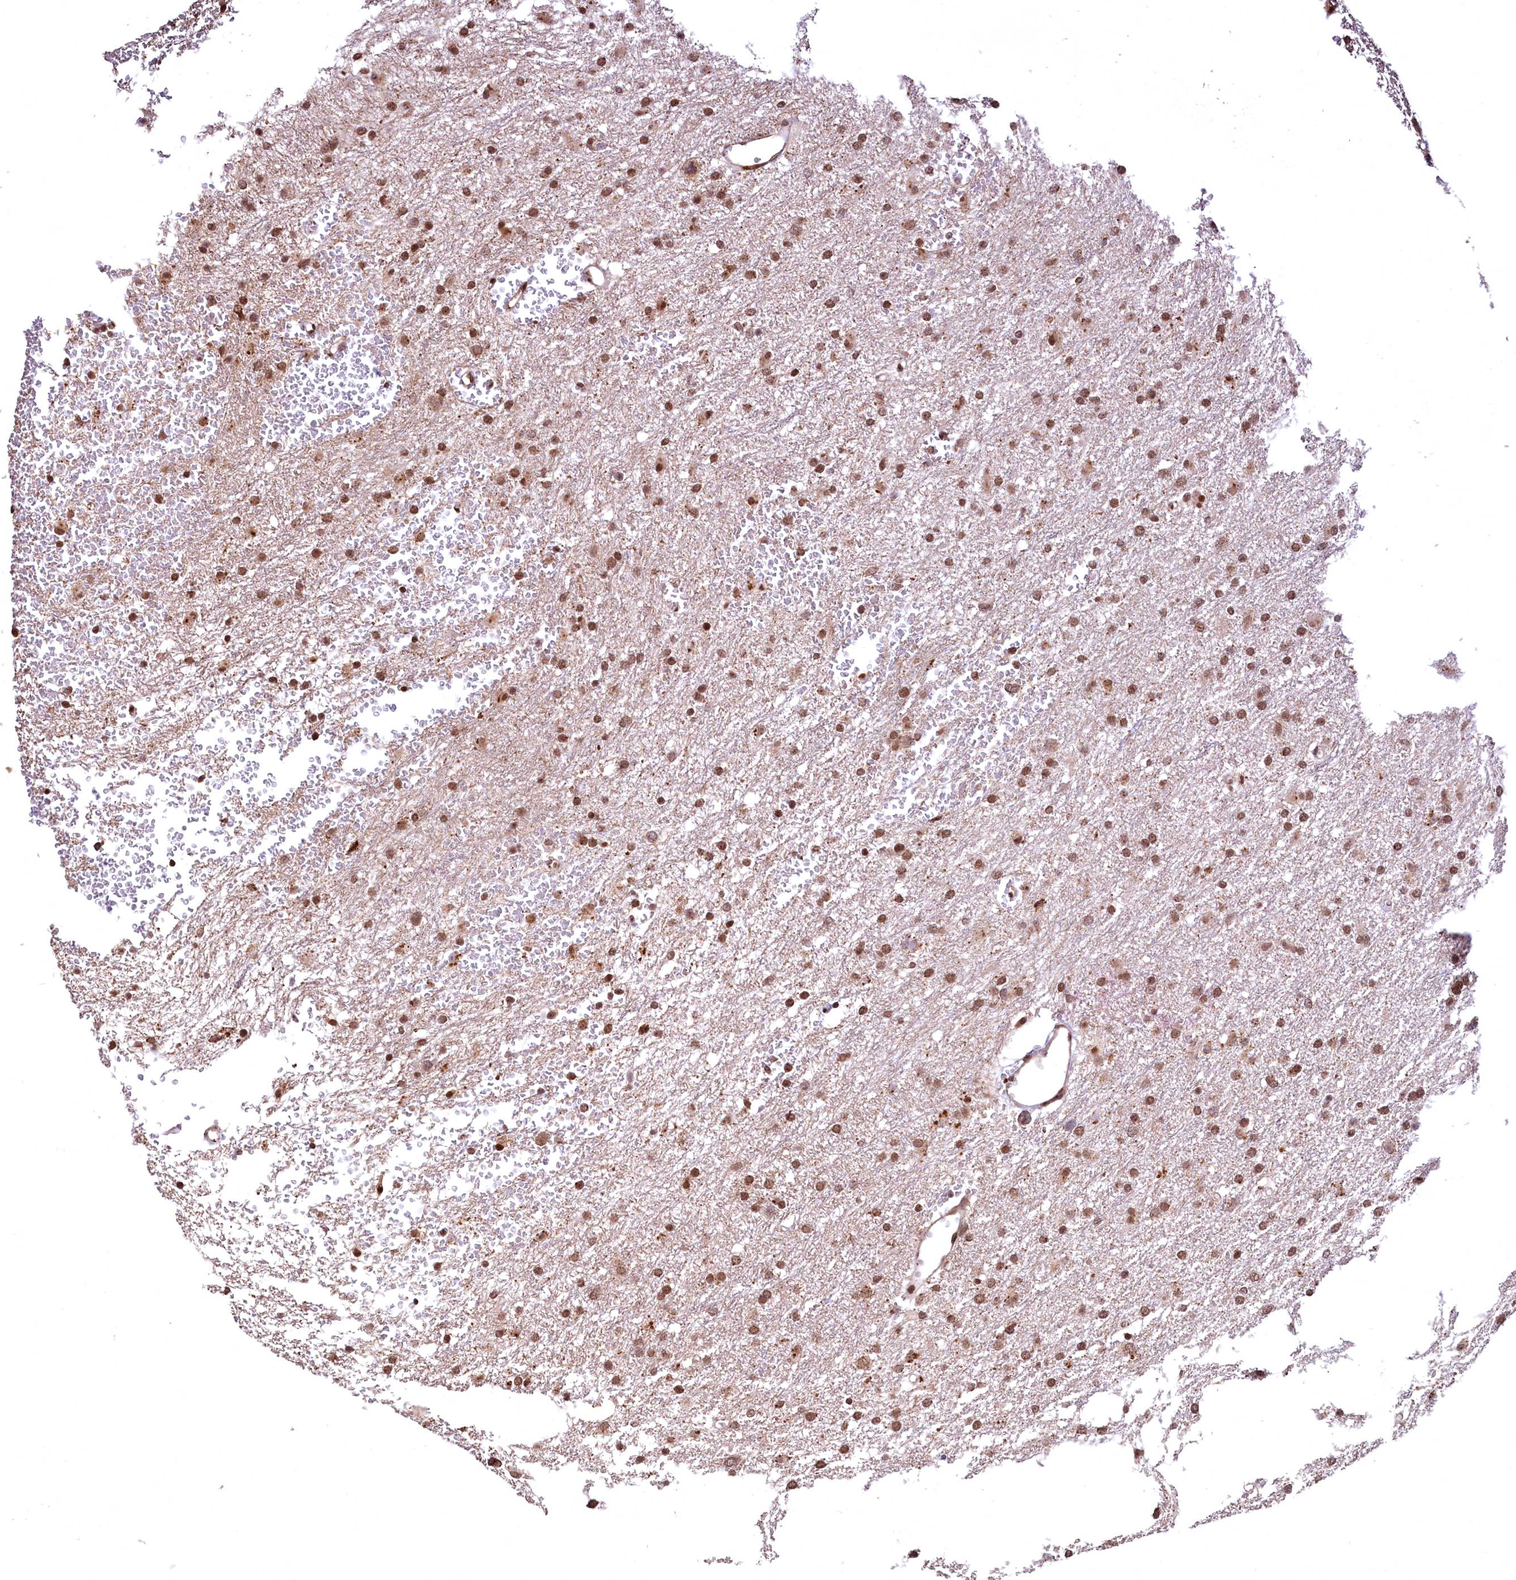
{"staining": {"intensity": "moderate", "quantity": ">75%", "location": "nuclear"}, "tissue": "glioma", "cell_type": "Tumor cells", "image_type": "cancer", "snomed": [{"axis": "morphology", "description": "Glioma, malignant, High grade"}, {"axis": "topography", "description": "Cerebral cortex"}], "caption": "Human glioma stained with a protein marker reveals moderate staining in tumor cells.", "gene": "PDS5B", "patient": {"sex": "female", "age": 36}}